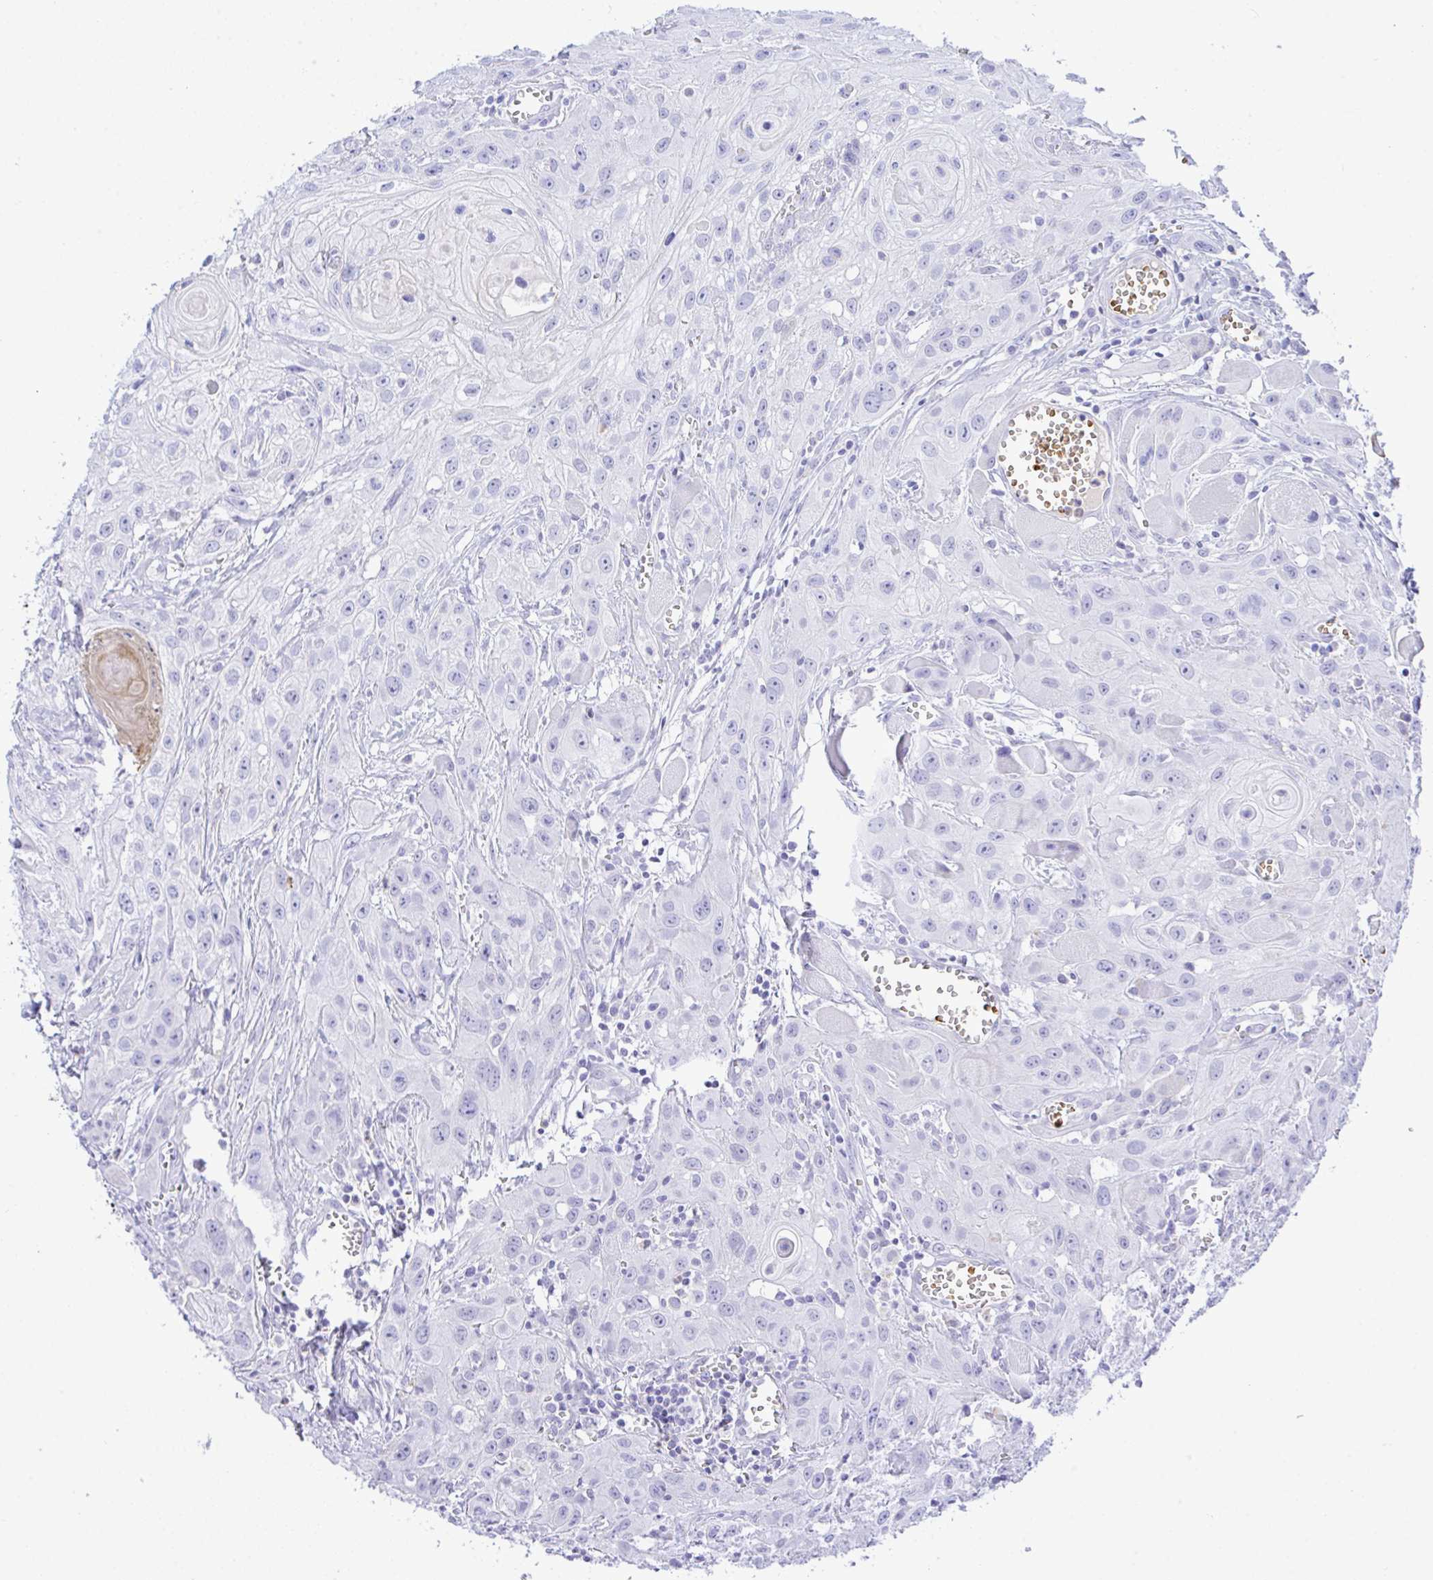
{"staining": {"intensity": "negative", "quantity": "none", "location": "none"}, "tissue": "head and neck cancer", "cell_type": "Tumor cells", "image_type": "cancer", "snomed": [{"axis": "morphology", "description": "Squamous cell carcinoma, NOS"}, {"axis": "topography", "description": "Oral tissue"}, {"axis": "topography", "description": "Head-Neck"}], "caption": "Protein analysis of squamous cell carcinoma (head and neck) demonstrates no significant expression in tumor cells.", "gene": "ZNF221", "patient": {"sex": "male", "age": 58}}